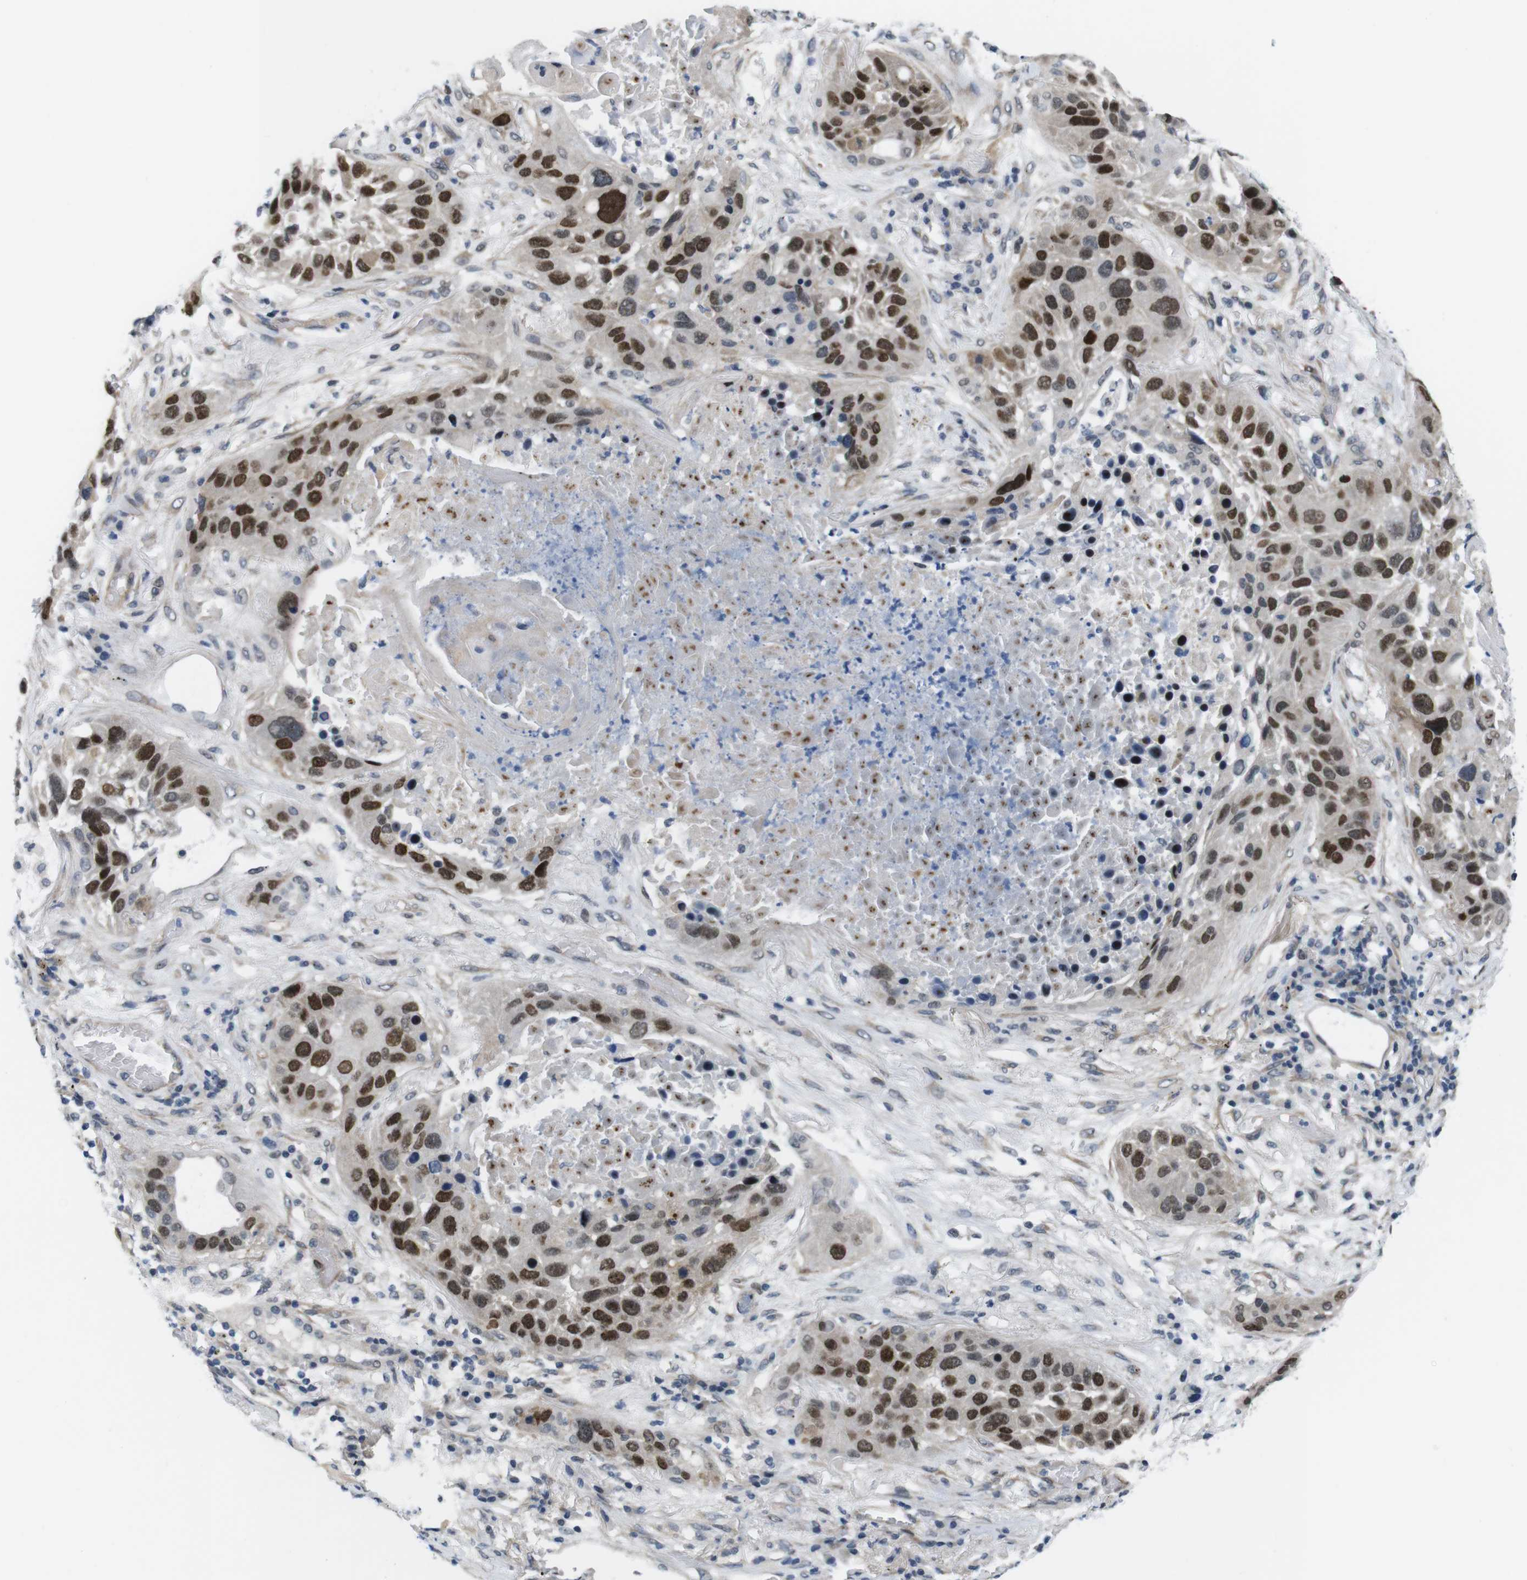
{"staining": {"intensity": "strong", "quantity": ">75%", "location": "nuclear"}, "tissue": "lung cancer", "cell_type": "Tumor cells", "image_type": "cancer", "snomed": [{"axis": "morphology", "description": "Squamous cell carcinoma, NOS"}, {"axis": "topography", "description": "Lung"}], "caption": "Immunohistochemical staining of human squamous cell carcinoma (lung) demonstrates high levels of strong nuclear protein expression in approximately >75% of tumor cells. (Brightfield microscopy of DAB IHC at high magnification).", "gene": "SMCO2", "patient": {"sex": "male", "age": 57}}